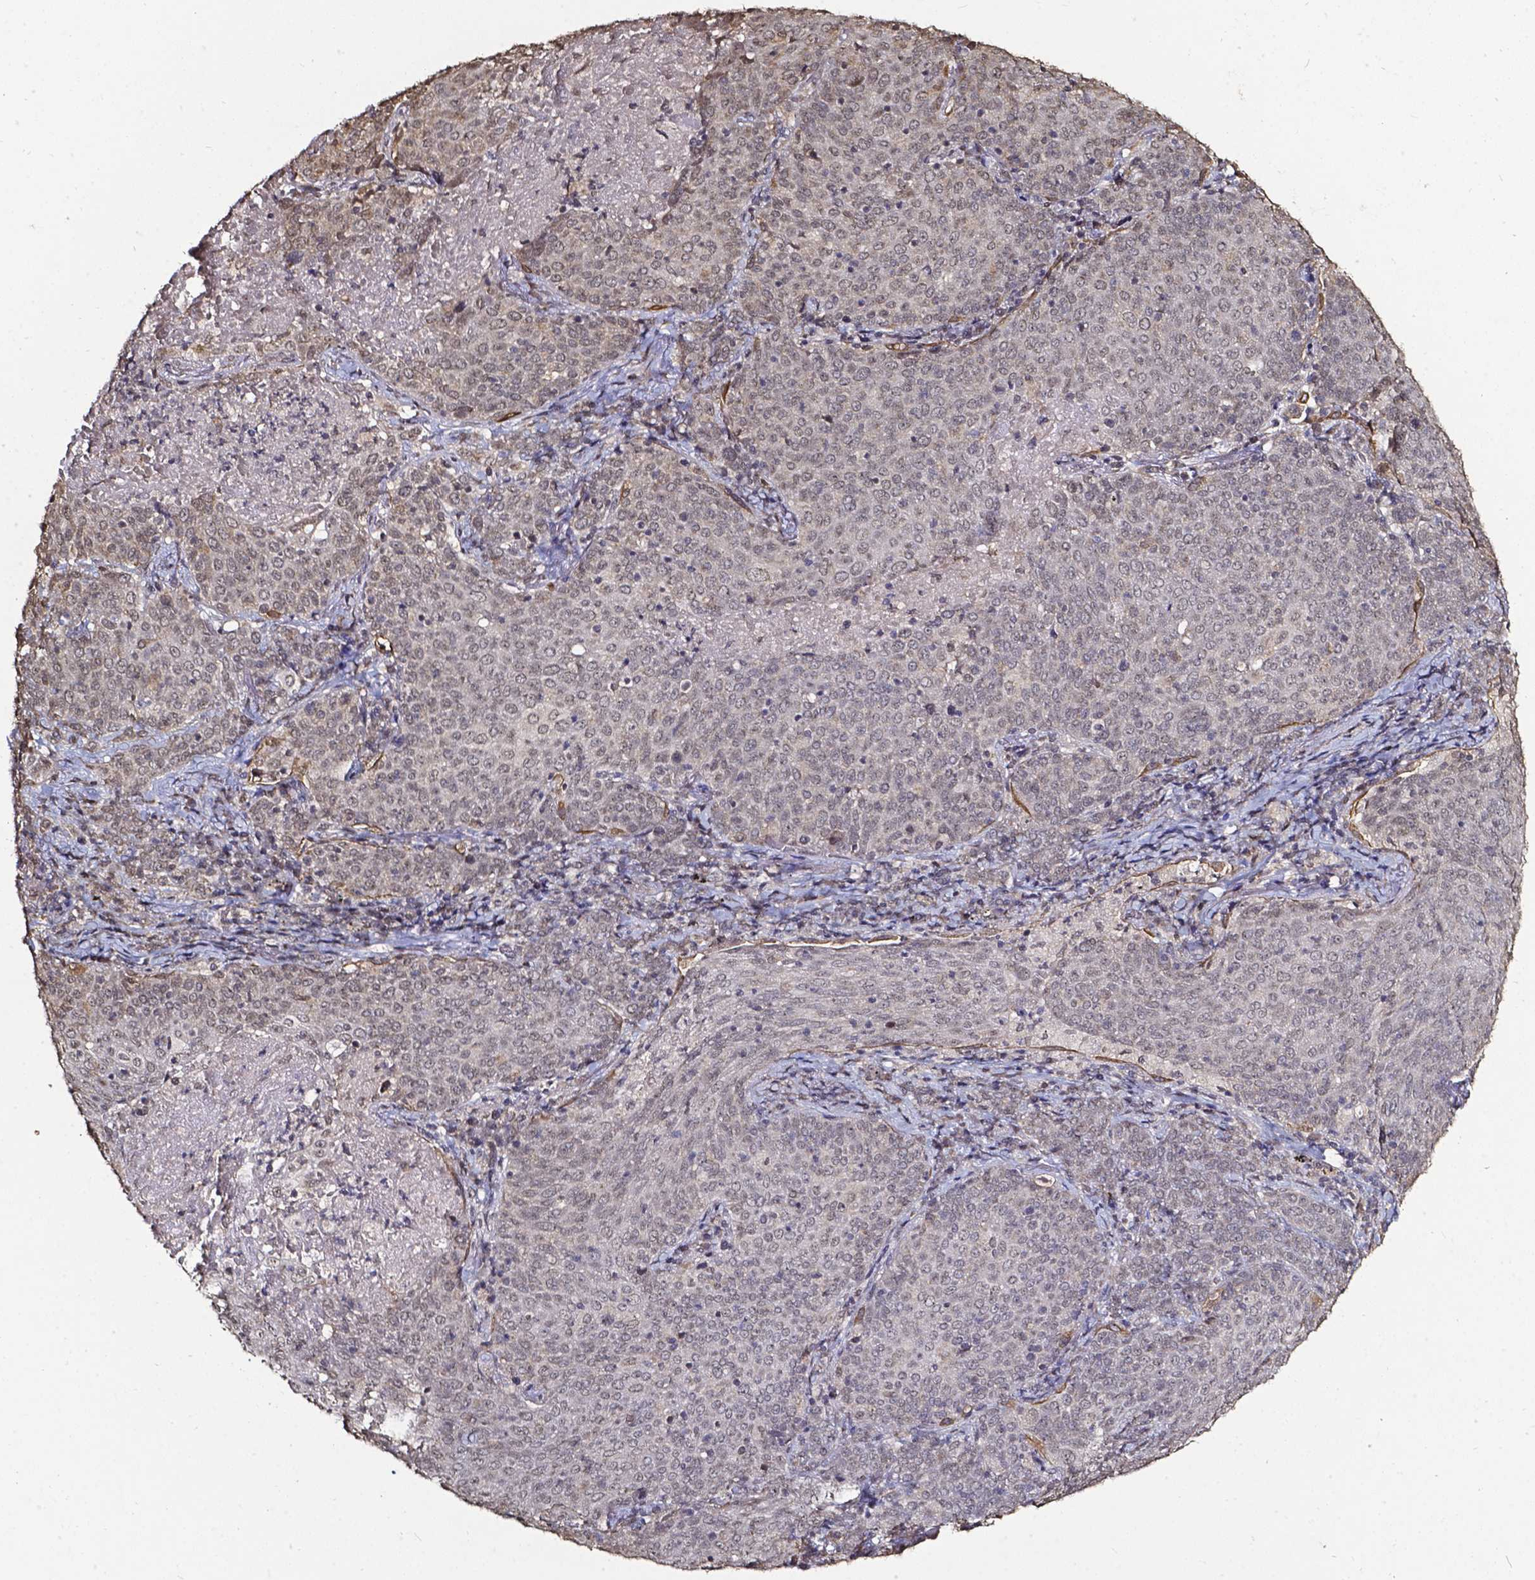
{"staining": {"intensity": "negative", "quantity": "none", "location": "none"}, "tissue": "lung cancer", "cell_type": "Tumor cells", "image_type": "cancer", "snomed": [{"axis": "morphology", "description": "Squamous cell carcinoma, NOS"}, {"axis": "topography", "description": "Lung"}], "caption": "The photomicrograph shows no staining of tumor cells in lung squamous cell carcinoma.", "gene": "GLRA2", "patient": {"sex": "male", "age": 82}}